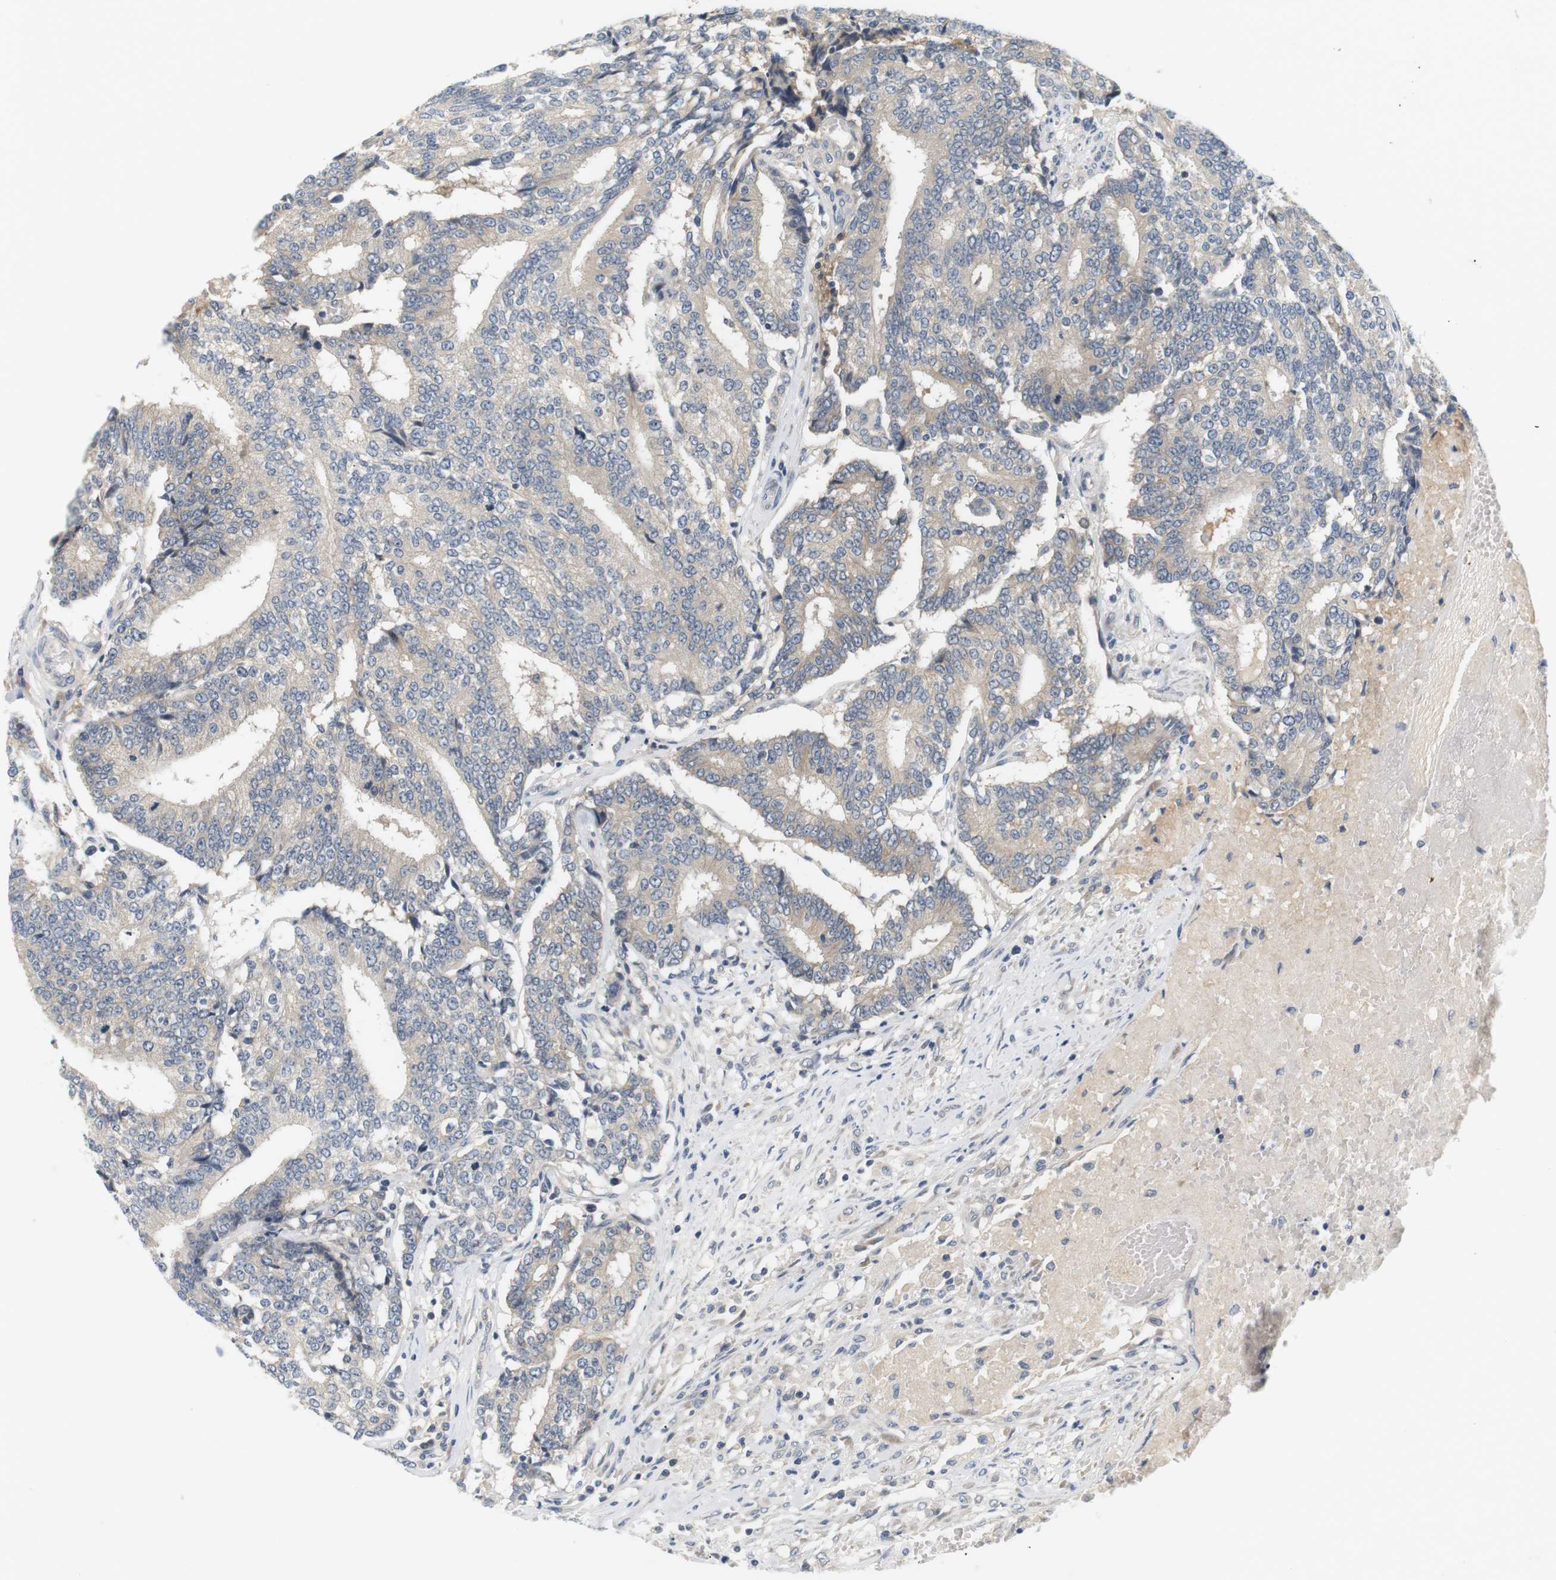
{"staining": {"intensity": "weak", "quantity": "<25%", "location": "cytoplasmic/membranous"}, "tissue": "prostate cancer", "cell_type": "Tumor cells", "image_type": "cancer", "snomed": [{"axis": "morphology", "description": "Normal tissue, NOS"}, {"axis": "morphology", "description": "Adenocarcinoma, High grade"}, {"axis": "topography", "description": "Prostate"}, {"axis": "topography", "description": "Seminal veicle"}], "caption": "This is an immunohistochemistry (IHC) photomicrograph of human prostate high-grade adenocarcinoma. There is no positivity in tumor cells.", "gene": "EVA1C", "patient": {"sex": "male", "age": 55}}